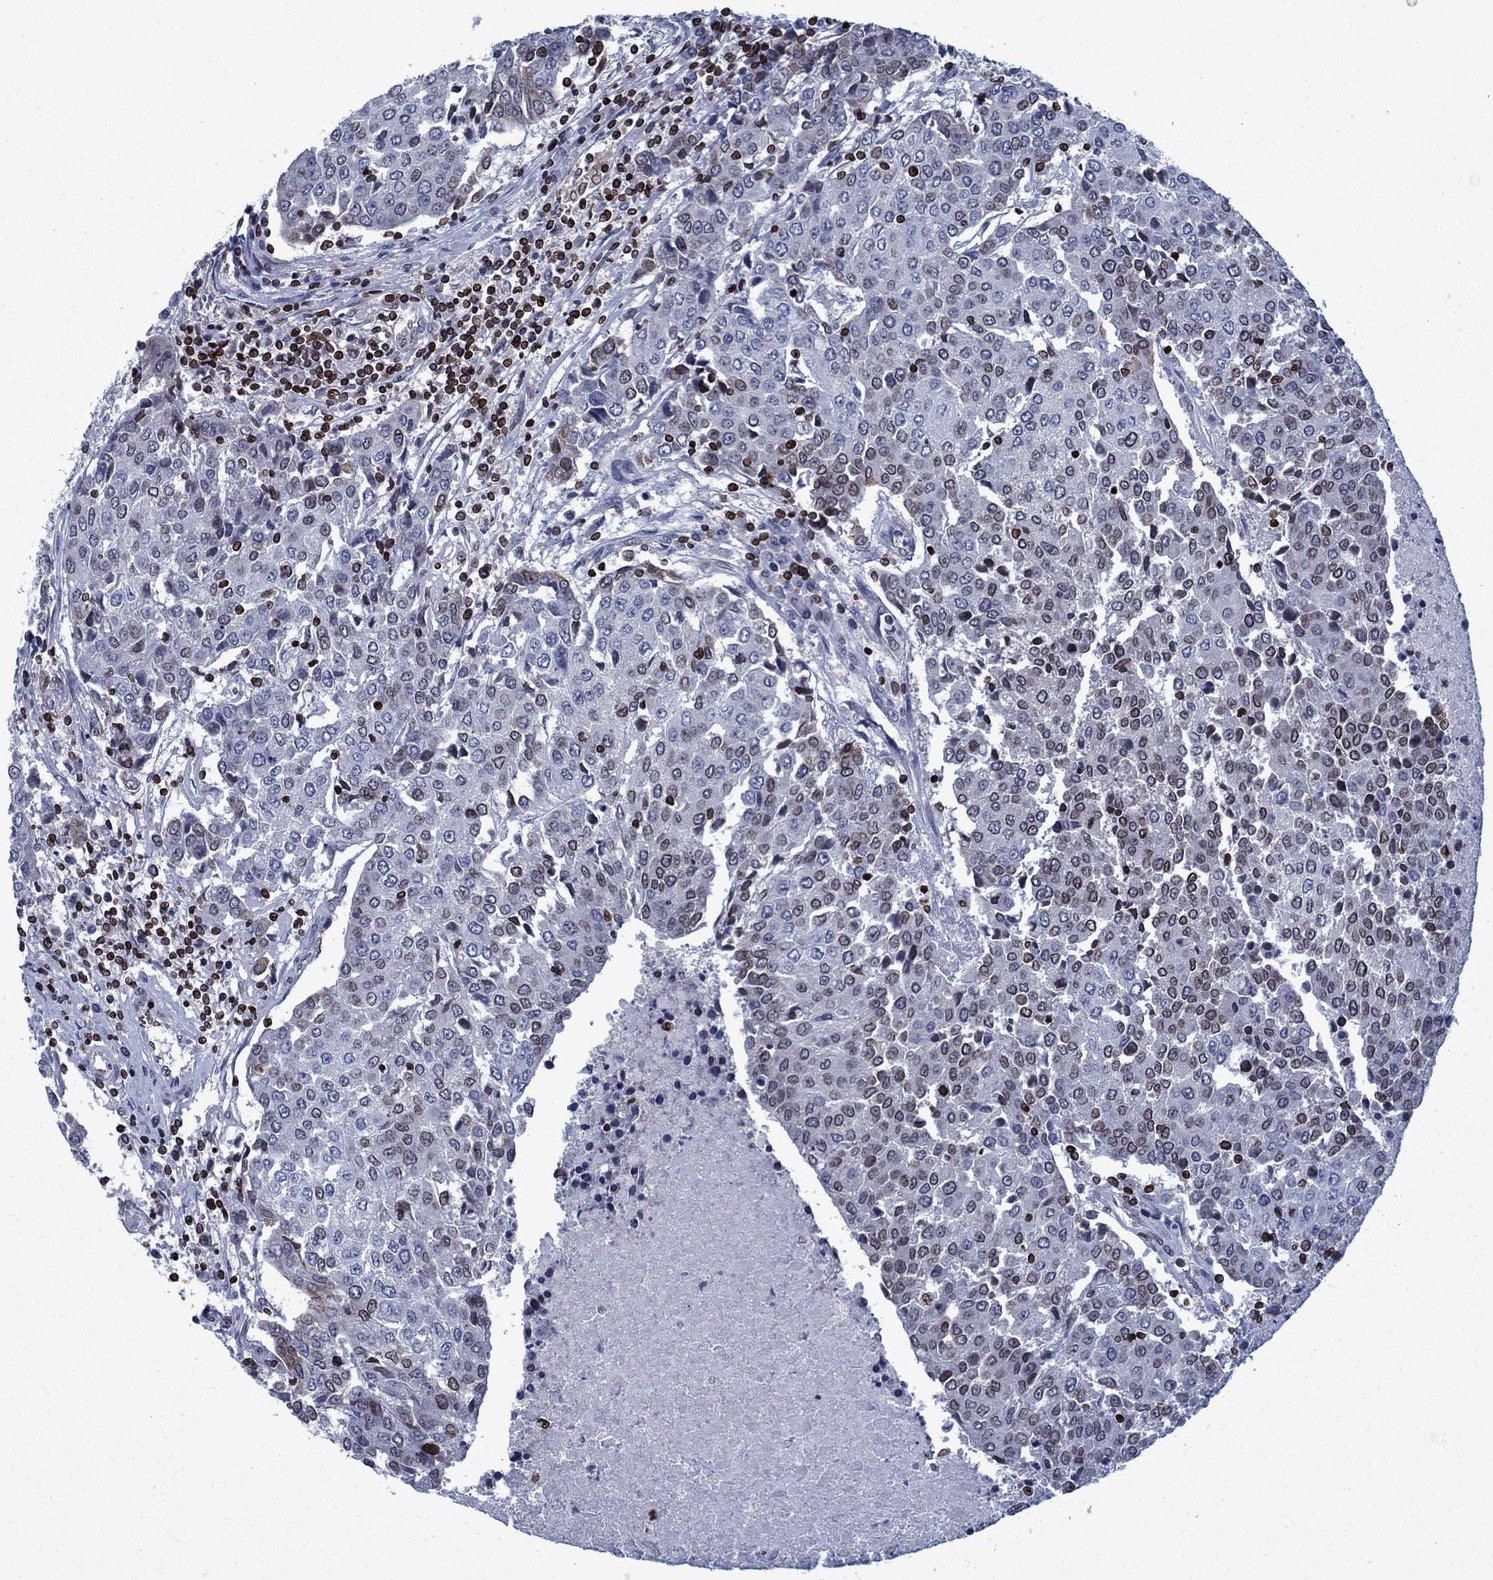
{"staining": {"intensity": "negative", "quantity": "none", "location": "none"}, "tissue": "urothelial cancer", "cell_type": "Tumor cells", "image_type": "cancer", "snomed": [{"axis": "morphology", "description": "Urothelial carcinoma, High grade"}, {"axis": "topography", "description": "Urinary bladder"}], "caption": "High magnification brightfield microscopy of high-grade urothelial carcinoma stained with DAB (3,3'-diaminobenzidine) (brown) and counterstained with hematoxylin (blue): tumor cells show no significant staining.", "gene": "SLA", "patient": {"sex": "female", "age": 85}}